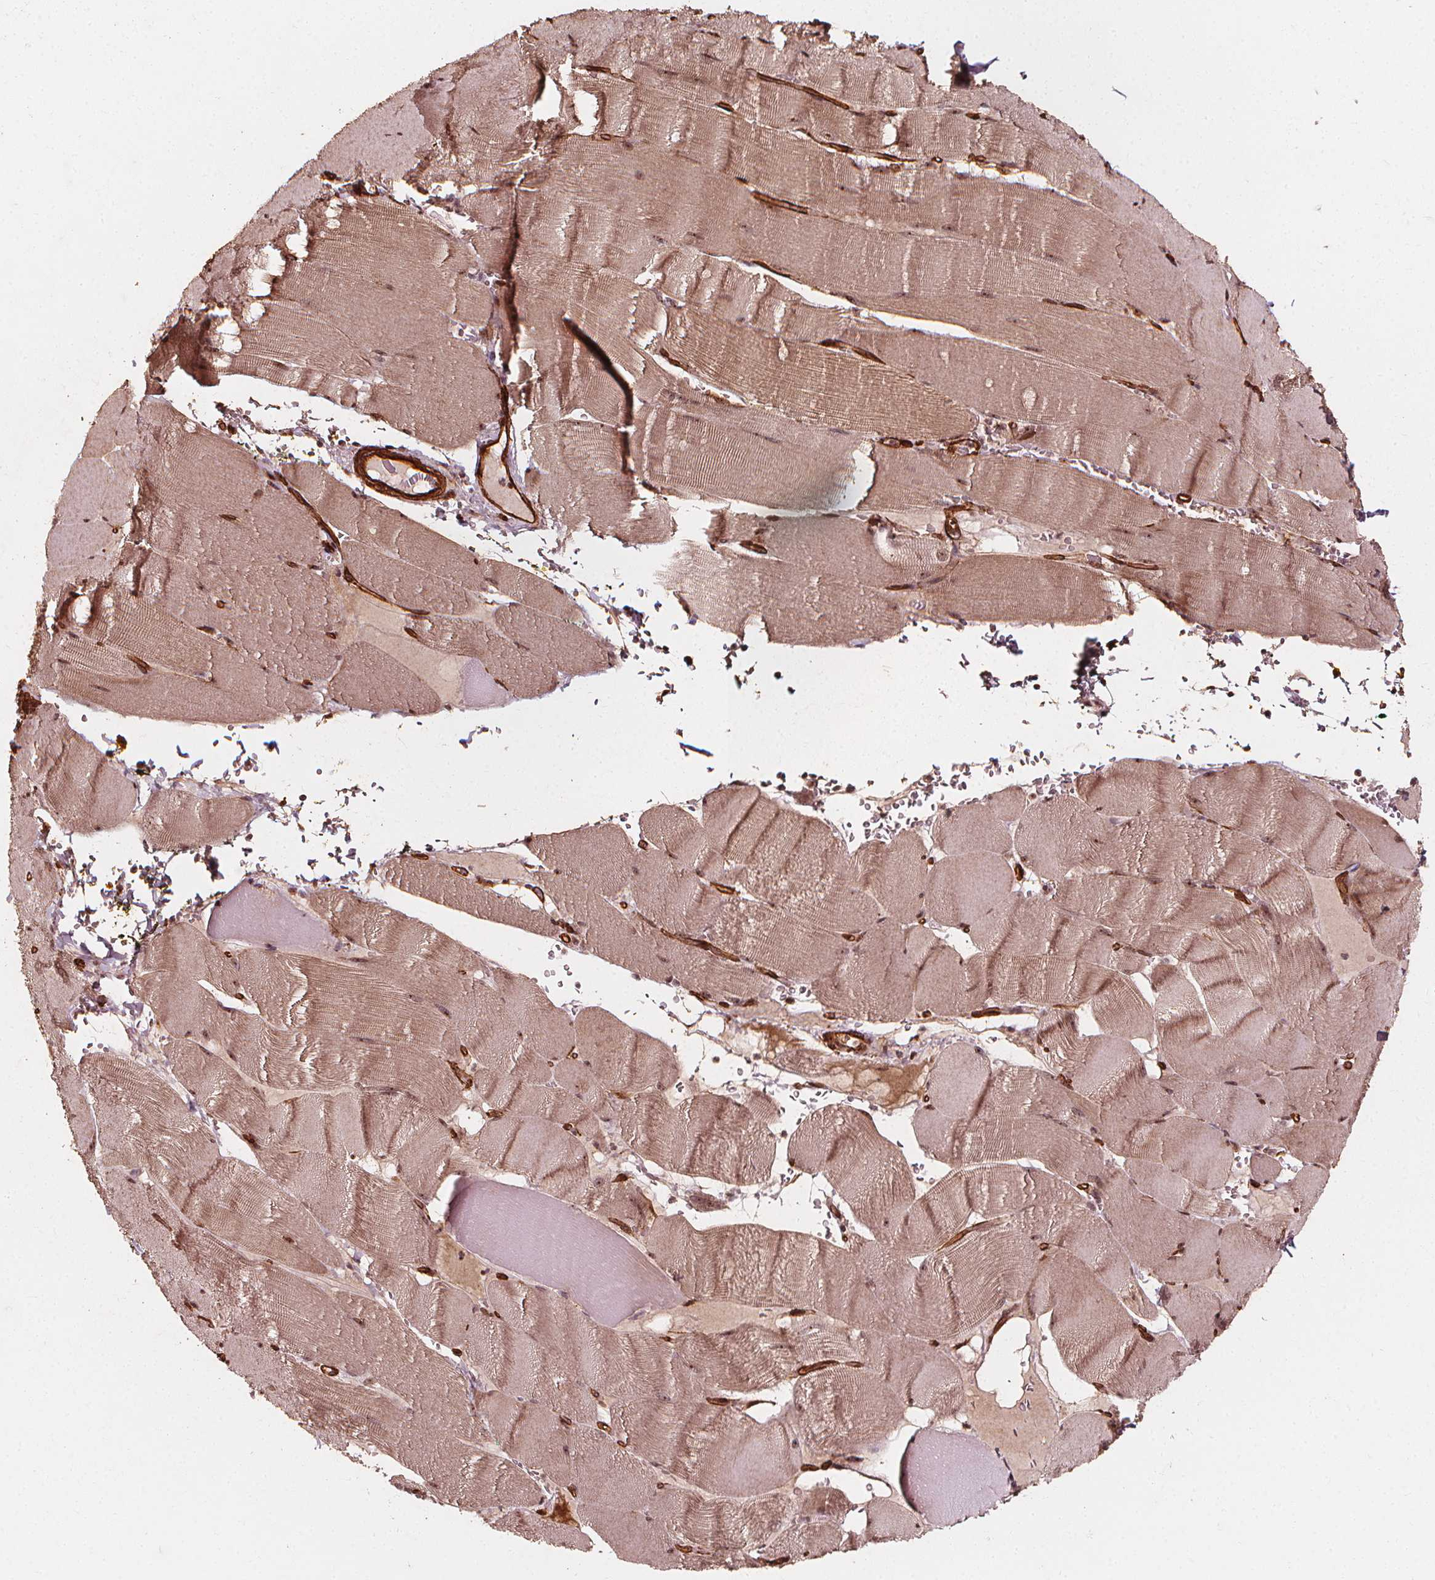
{"staining": {"intensity": "moderate", "quantity": ">75%", "location": "cytoplasmic/membranous,nuclear"}, "tissue": "skeletal muscle", "cell_type": "Myocytes", "image_type": "normal", "snomed": [{"axis": "morphology", "description": "Normal tissue, NOS"}, {"axis": "topography", "description": "Skeletal muscle"}], "caption": "Immunohistochemical staining of unremarkable skeletal muscle reveals medium levels of moderate cytoplasmic/membranous,nuclear positivity in approximately >75% of myocytes. Using DAB (3,3'-diaminobenzidine) (brown) and hematoxylin (blue) stains, captured at high magnification using brightfield microscopy.", "gene": "EXOSC9", "patient": {"sex": "male", "age": 56}}